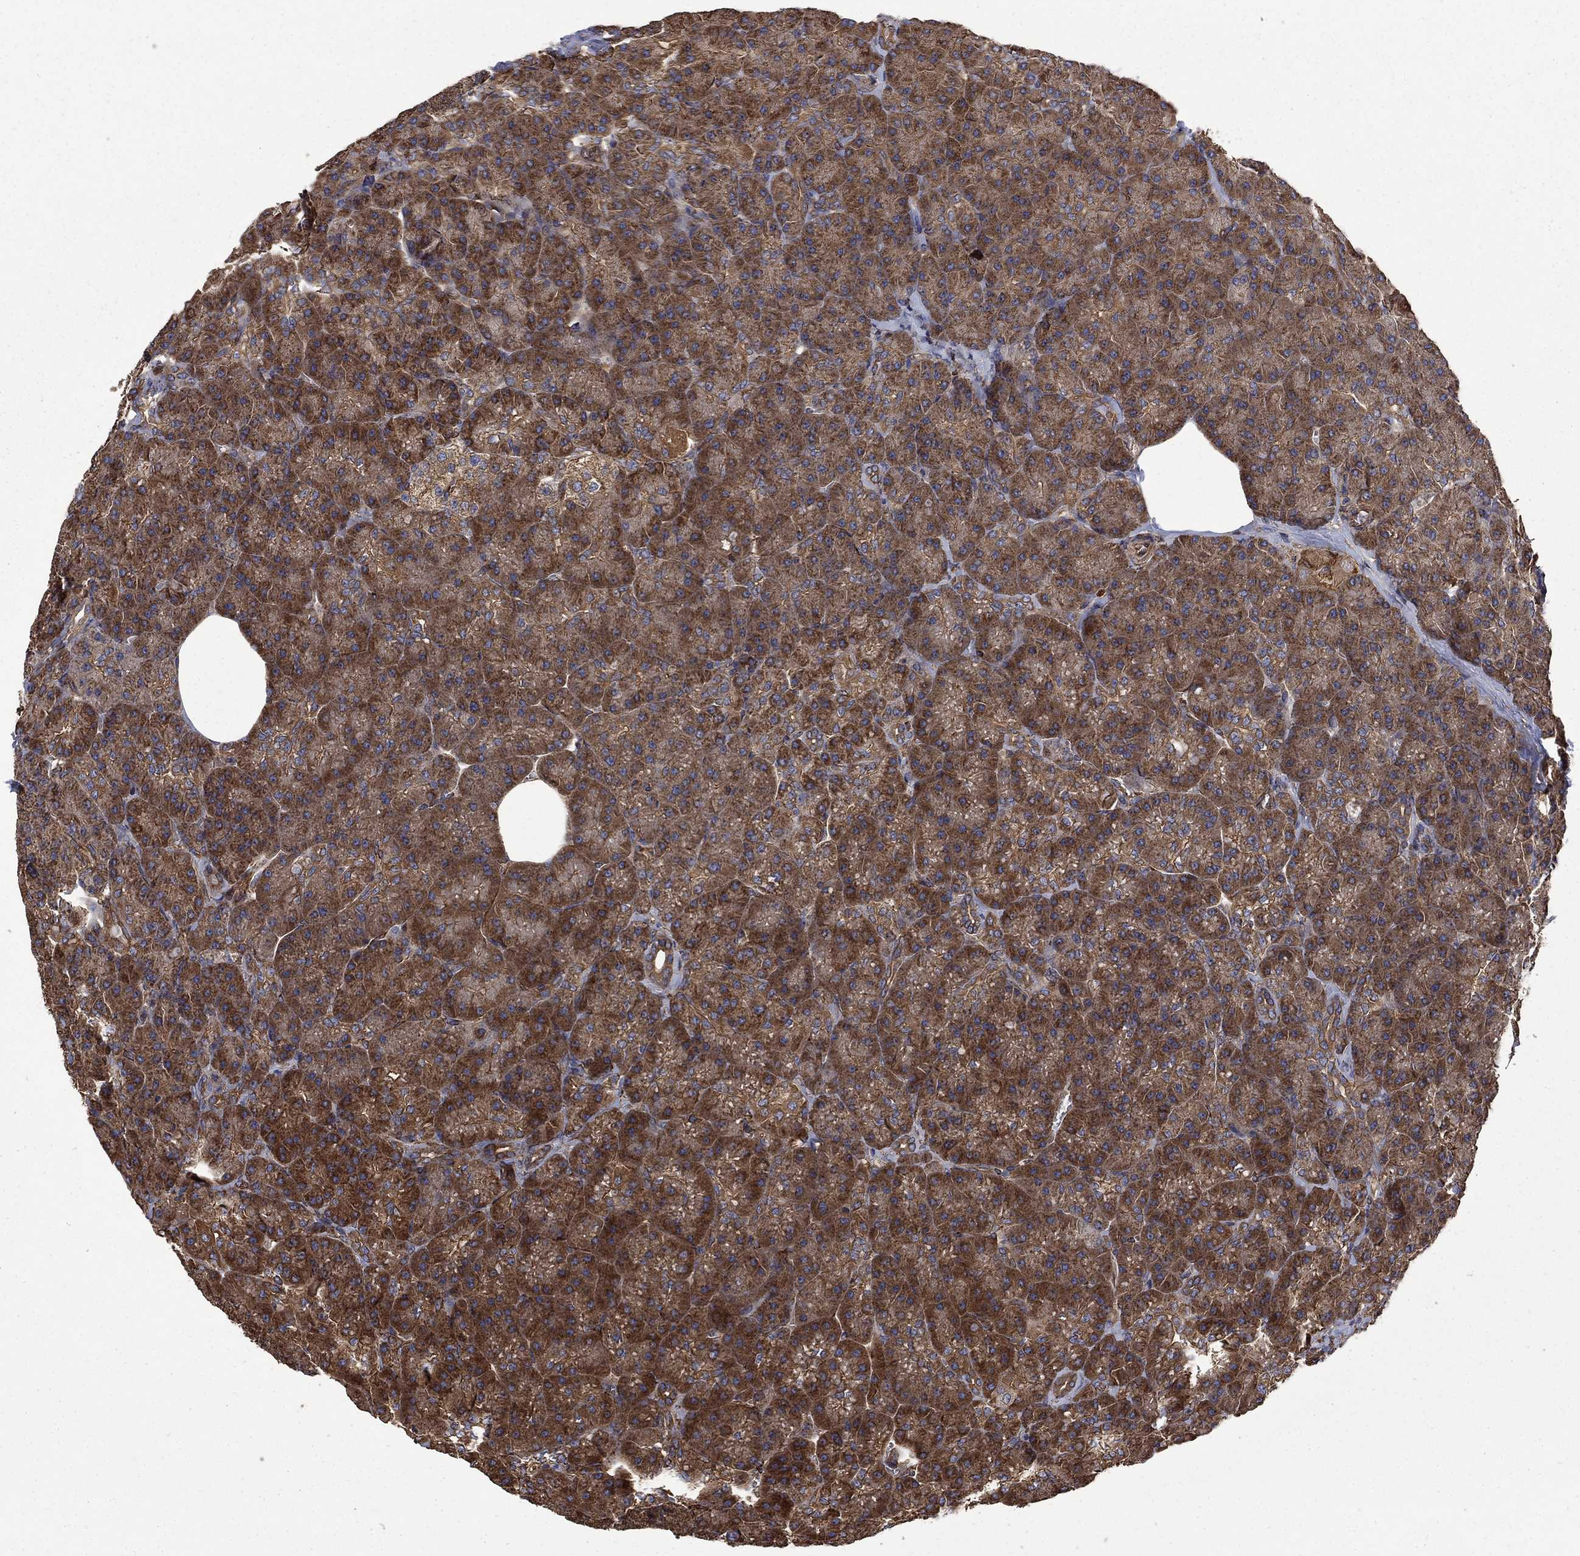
{"staining": {"intensity": "strong", "quantity": "25%-75%", "location": "cytoplasmic/membranous"}, "tissue": "pancreas", "cell_type": "Exocrine glandular cells", "image_type": "normal", "snomed": [{"axis": "morphology", "description": "Normal tissue, NOS"}, {"axis": "topography", "description": "Pancreas"}], "caption": "Exocrine glandular cells demonstrate strong cytoplasmic/membranous positivity in approximately 25%-75% of cells in normal pancreas.", "gene": "CUTC", "patient": {"sex": "male", "age": 57}}